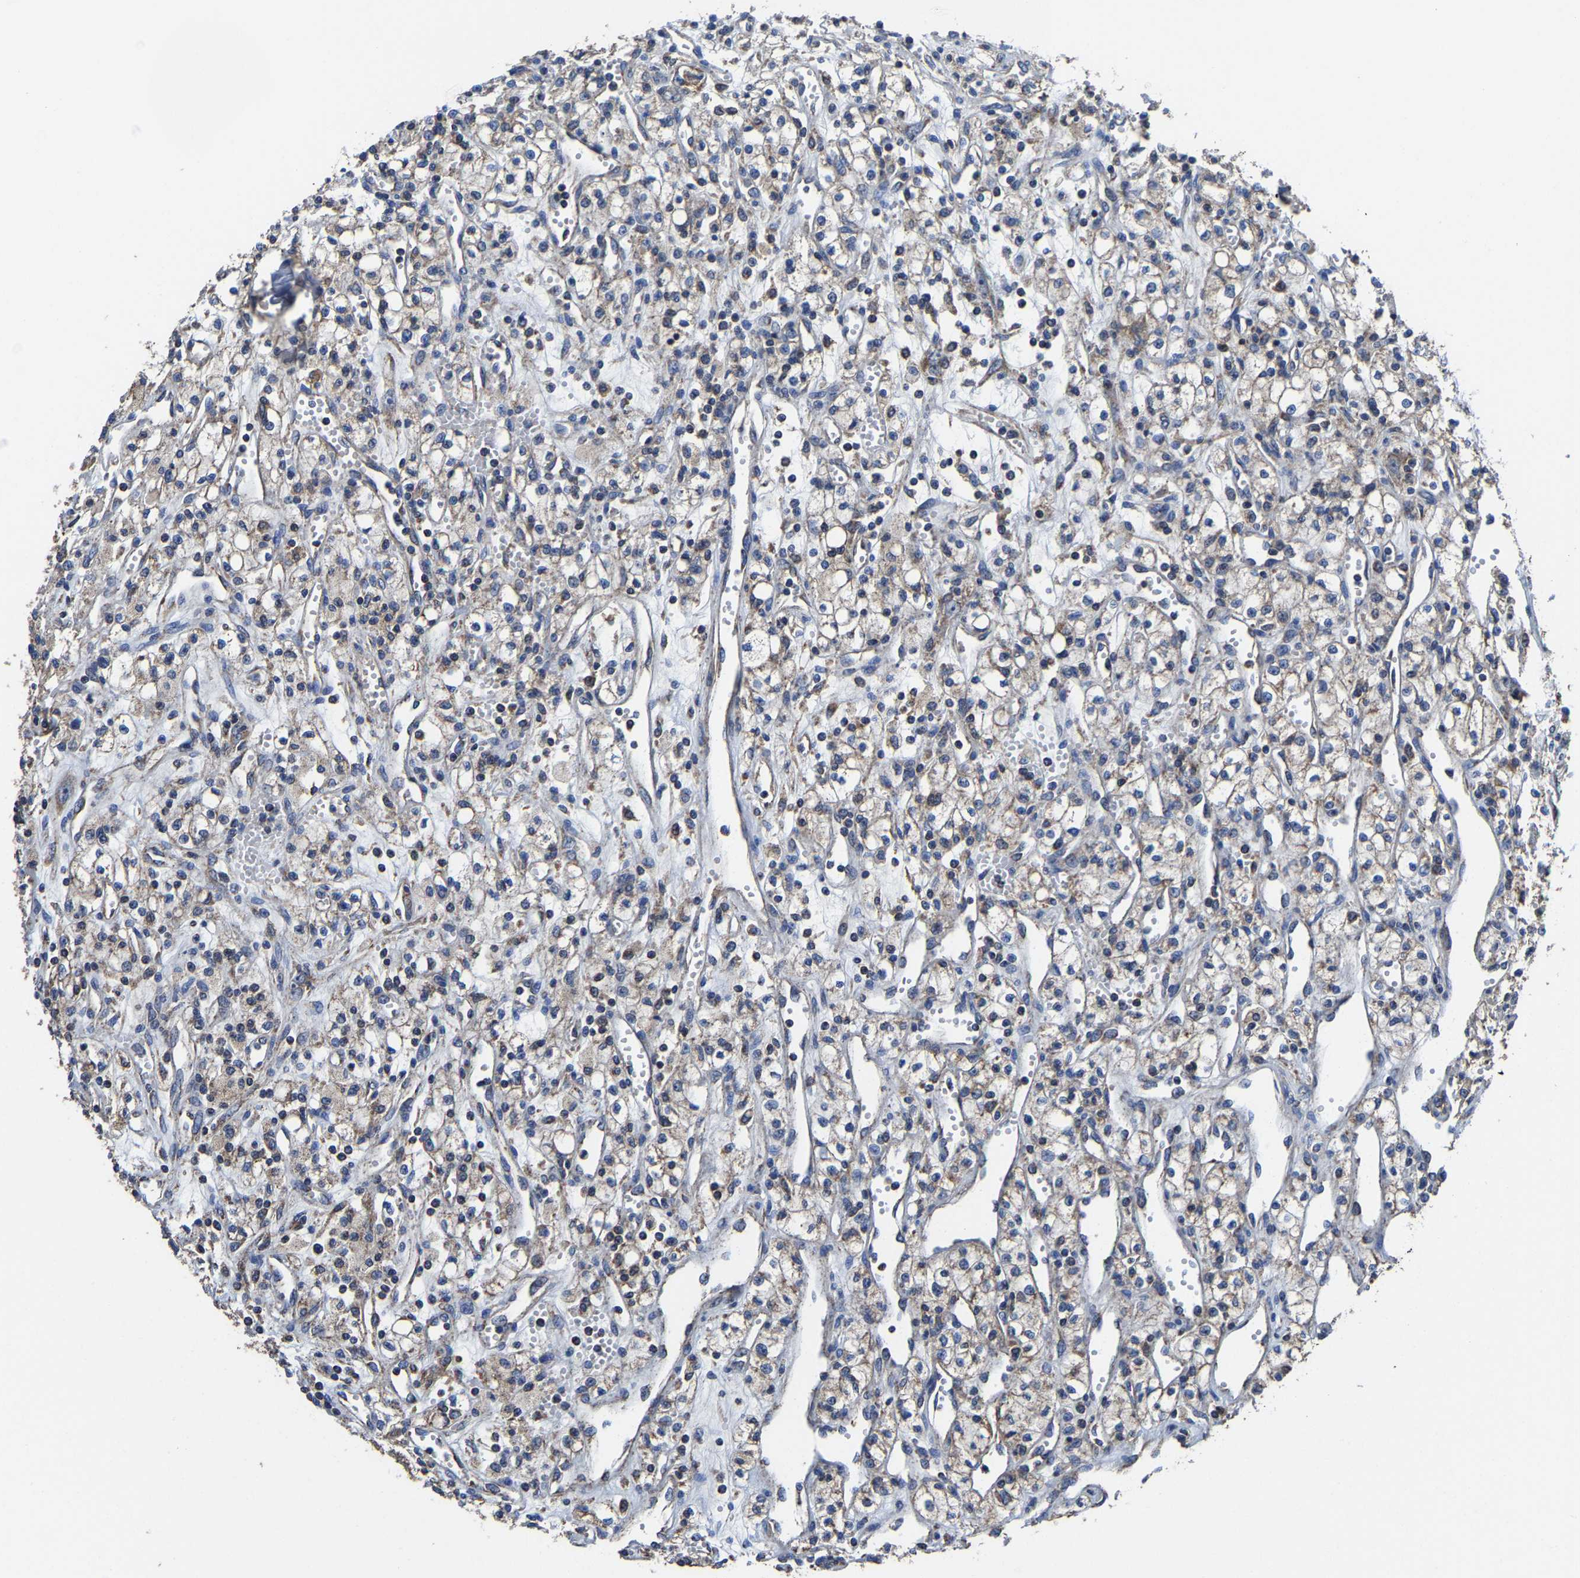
{"staining": {"intensity": "weak", "quantity": "<25%", "location": "cytoplasmic/membranous"}, "tissue": "renal cancer", "cell_type": "Tumor cells", "image_type": "cancer", "snomed": [{"axis": "morphology", "description": "Adenocarcinoma, NOS"}, {"axis": "topography", "description": "Kidney"}], "caption": "IHC histopathology image of neoplastic tissue: human adenocarcinoma (renal) stained with DAB demonstrates no significant protein staining in tumor cells.", "gene": "ZCCHC7", "patient": {"sex": "male", "age": 59}}